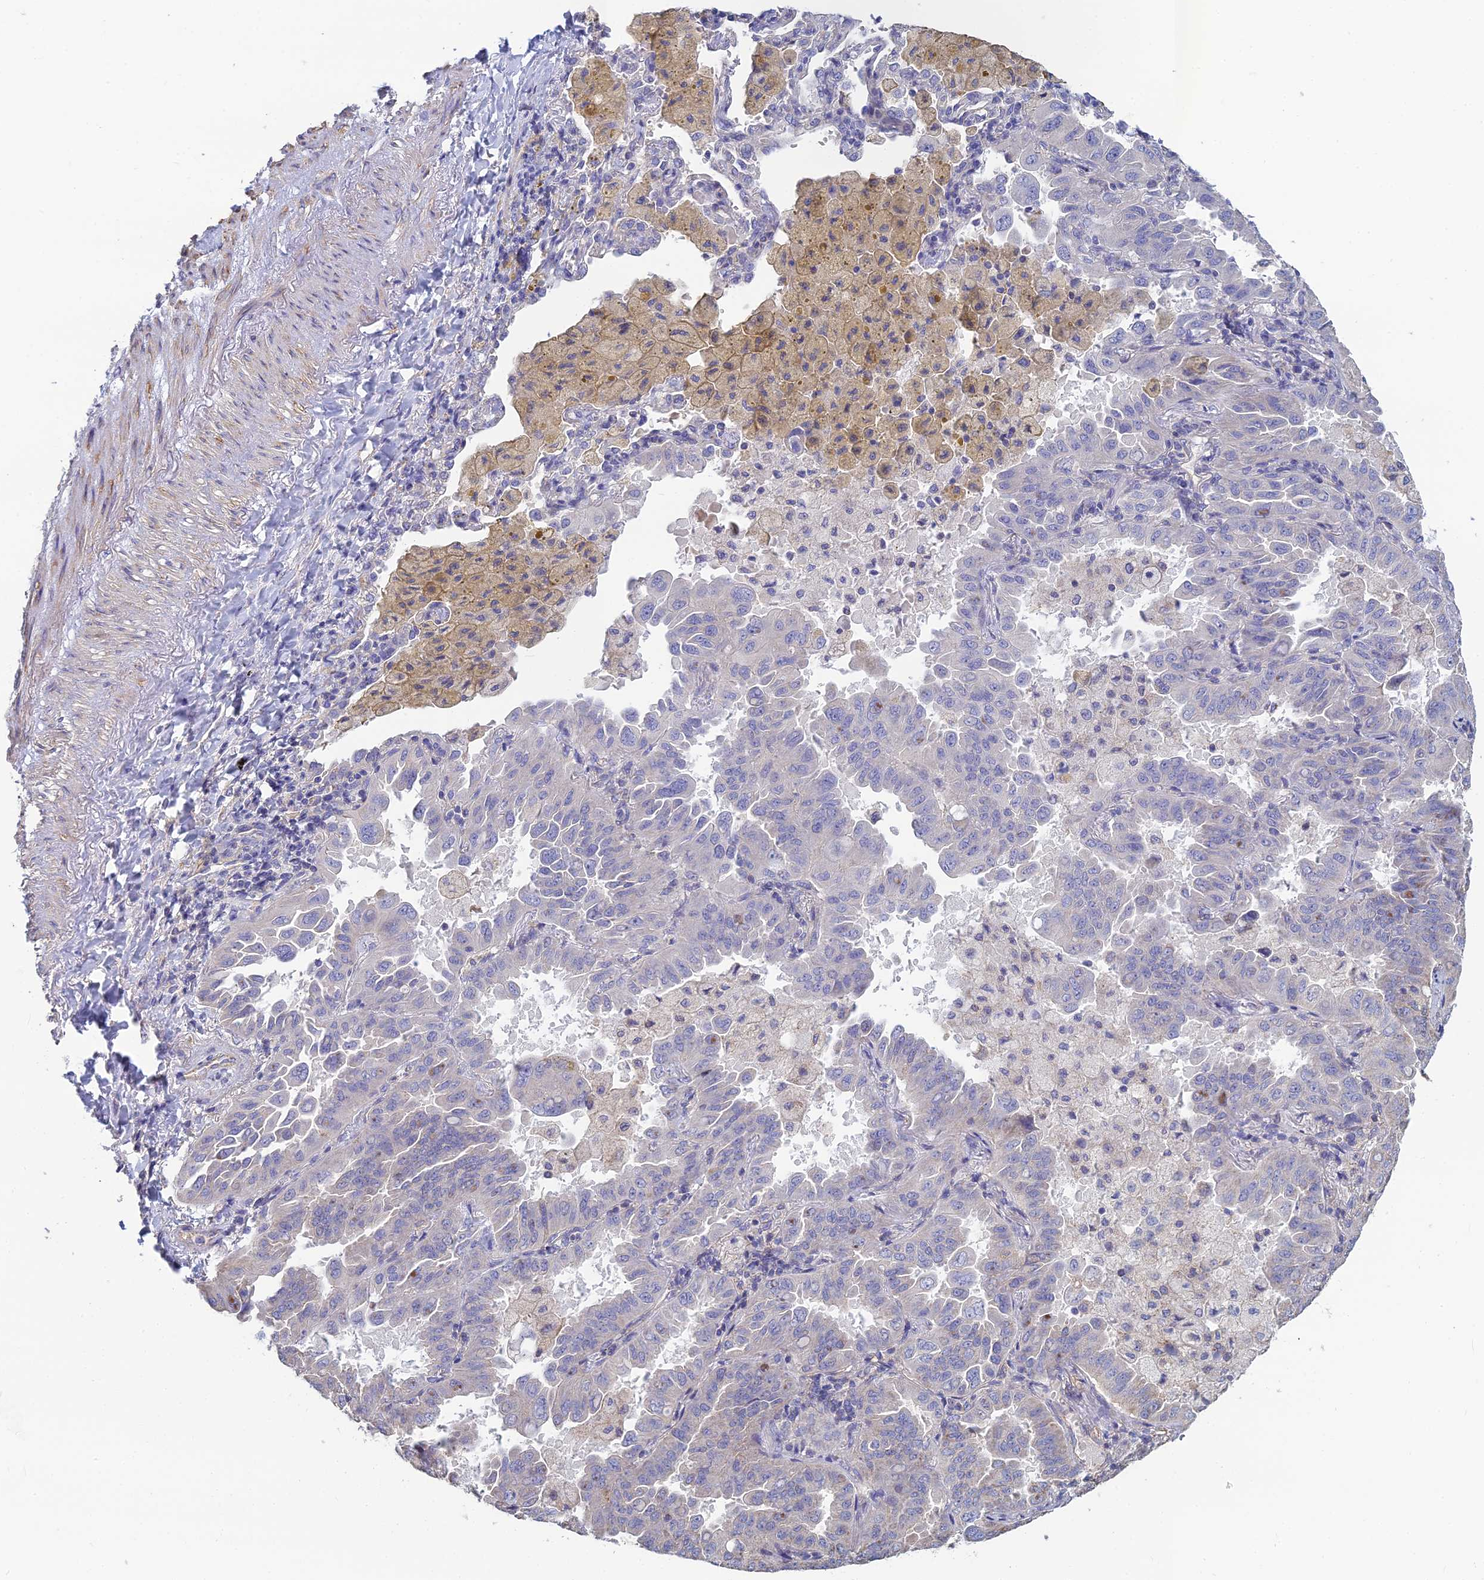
{"staining": {"intensity": "negative", "quantity": "none", "location": "none"}, "tissue": "lung cancer", "cell_type": "Tumor cells", "image_type": "cancer", "snomed": [{"axis": "morphology", "description": "Adenocarcinoma, NOS"}, {"axis": "topography", "description": "Lung"}], "caption": "Immunohistochemical staining of human lung adenocarcinoma displays no significant expression in tumor cells.", "gene": "PCDHA5", "patient": {"sex": "male", "age": 64}}